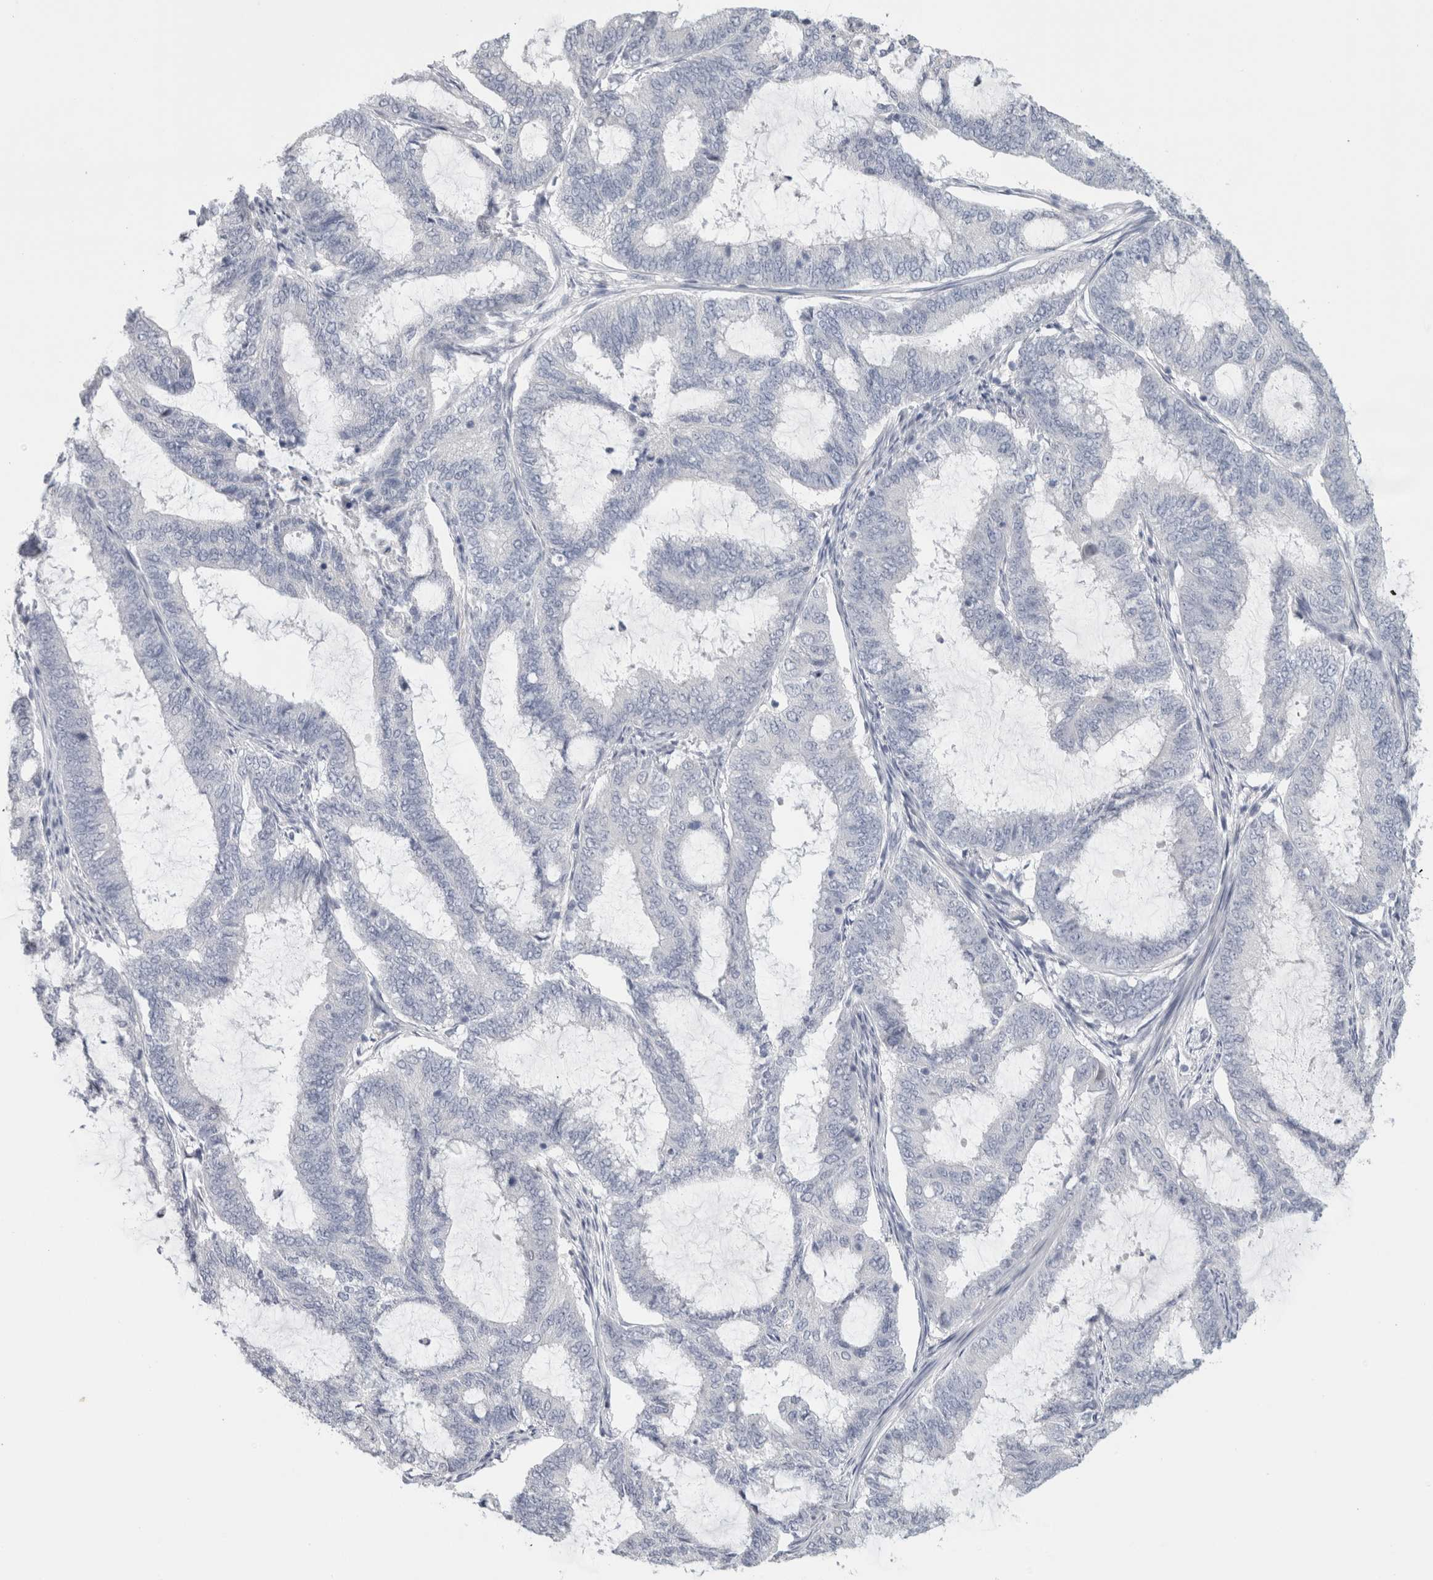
{"staining": {"intensity": "negative", "quantity": "none", "location": "none"}, "tissue": "endometrial cancer", "cell_type": "Tumor cells", "image_type": "cancer", "snomed": [{"axis": "morphology", "description": "Adenocarcinoma, NOS"}, {"axis": "topography", "description": "Endometrium"}], "caption": "This is an immunohistochemistry (IHC) image of endometrial cancer. There is no staining in tumor cells.", "gene": "TONSL", "patient": {"sex": "female", "age": 51}}